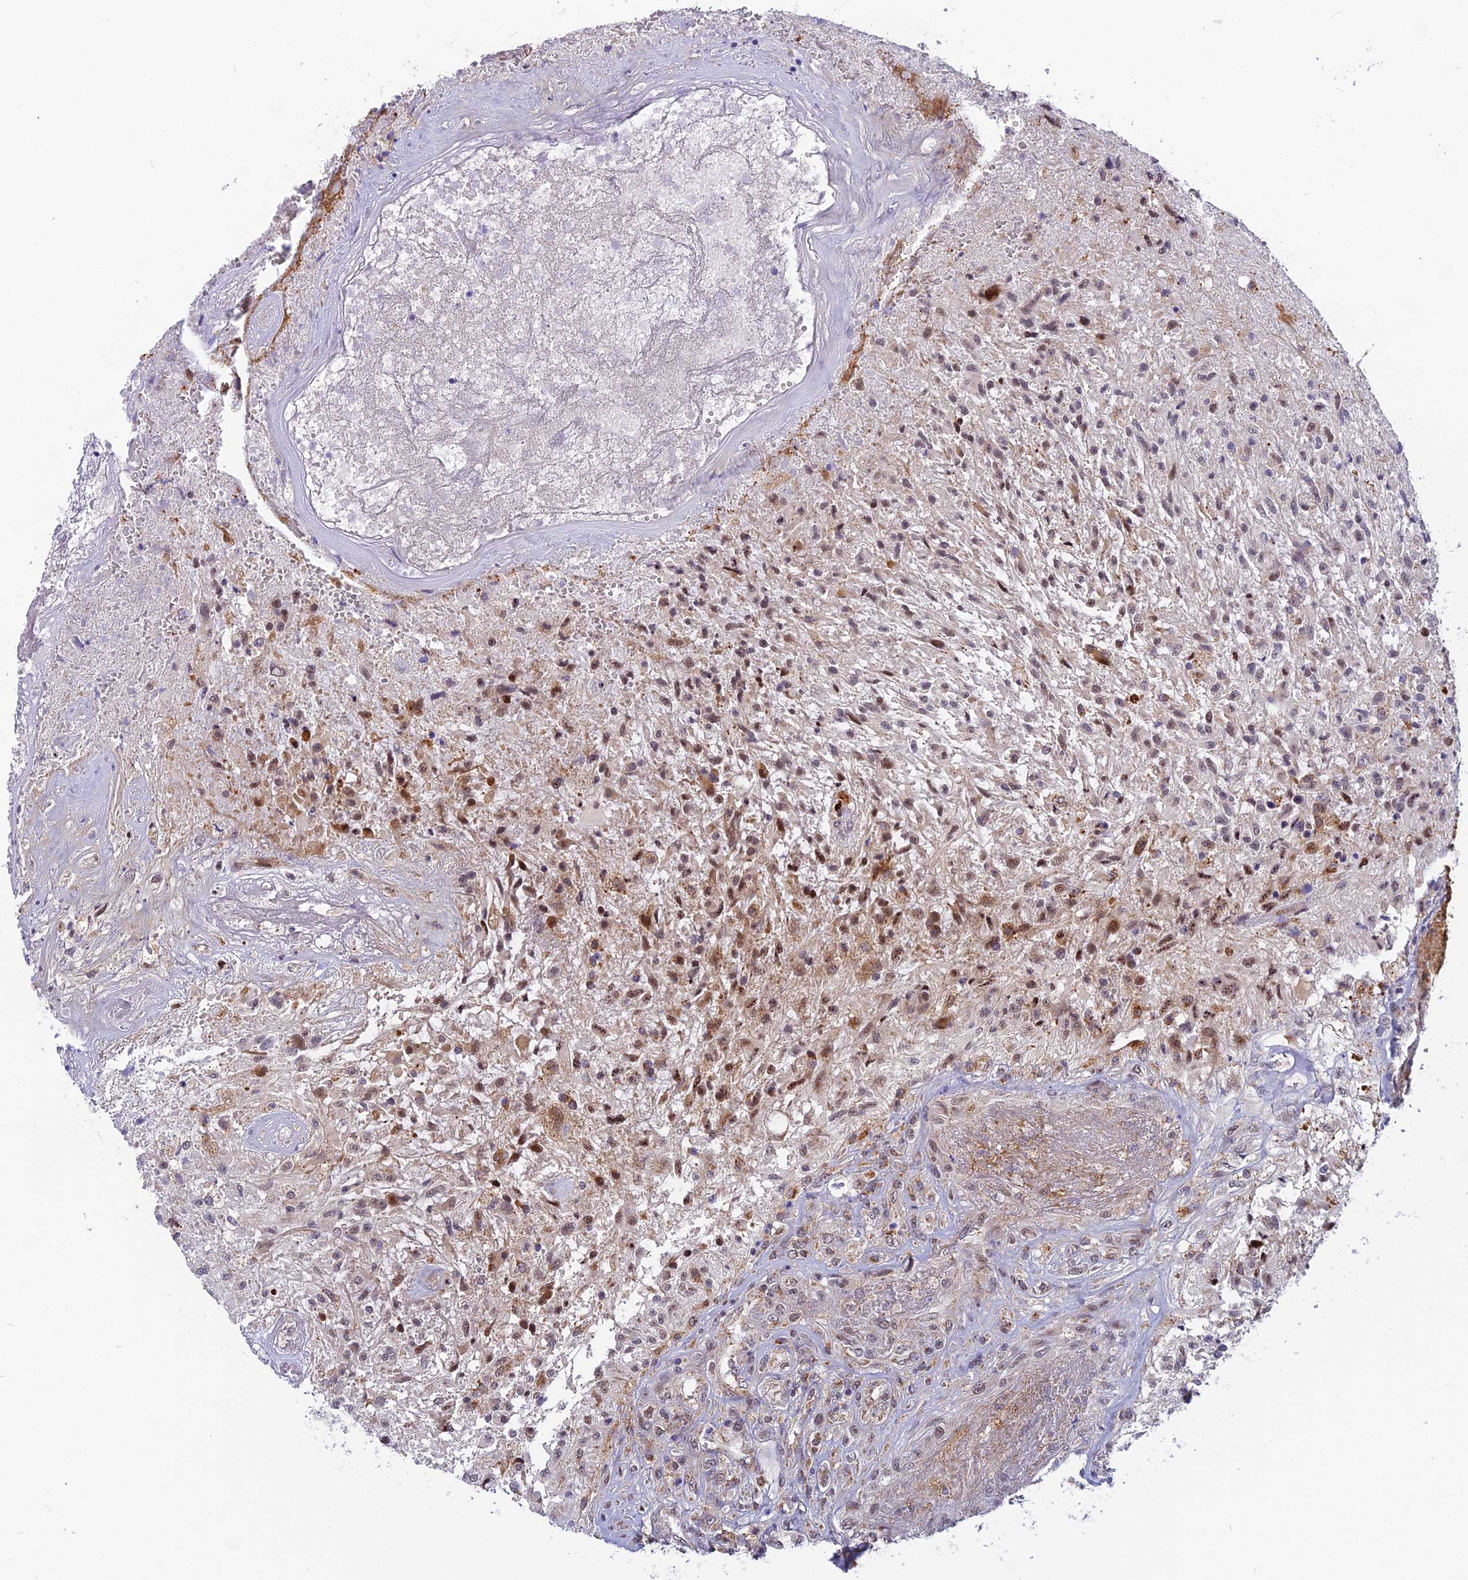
{"staining": {"intensity": "moderate", "quantity": "25%-75%", "location": "cytoplasmic/membranous,nuclear"}, "tissue": "glioma", "cell_type": "Tumor cells", "image_type": "cancer", "snomed": [{"axis": "morphology", "description": "Glioma, malignant, High grade"}, {"axis": "topography", "description": "Brain"}], "caption": "This is a micrograph of IHC staining of glioma, which shows moderate staining in the cytoplasmic/membranous and nuclear of tumor cells.", "gene": "CMC1", "patient": {"sex": "male", "age": 56}}